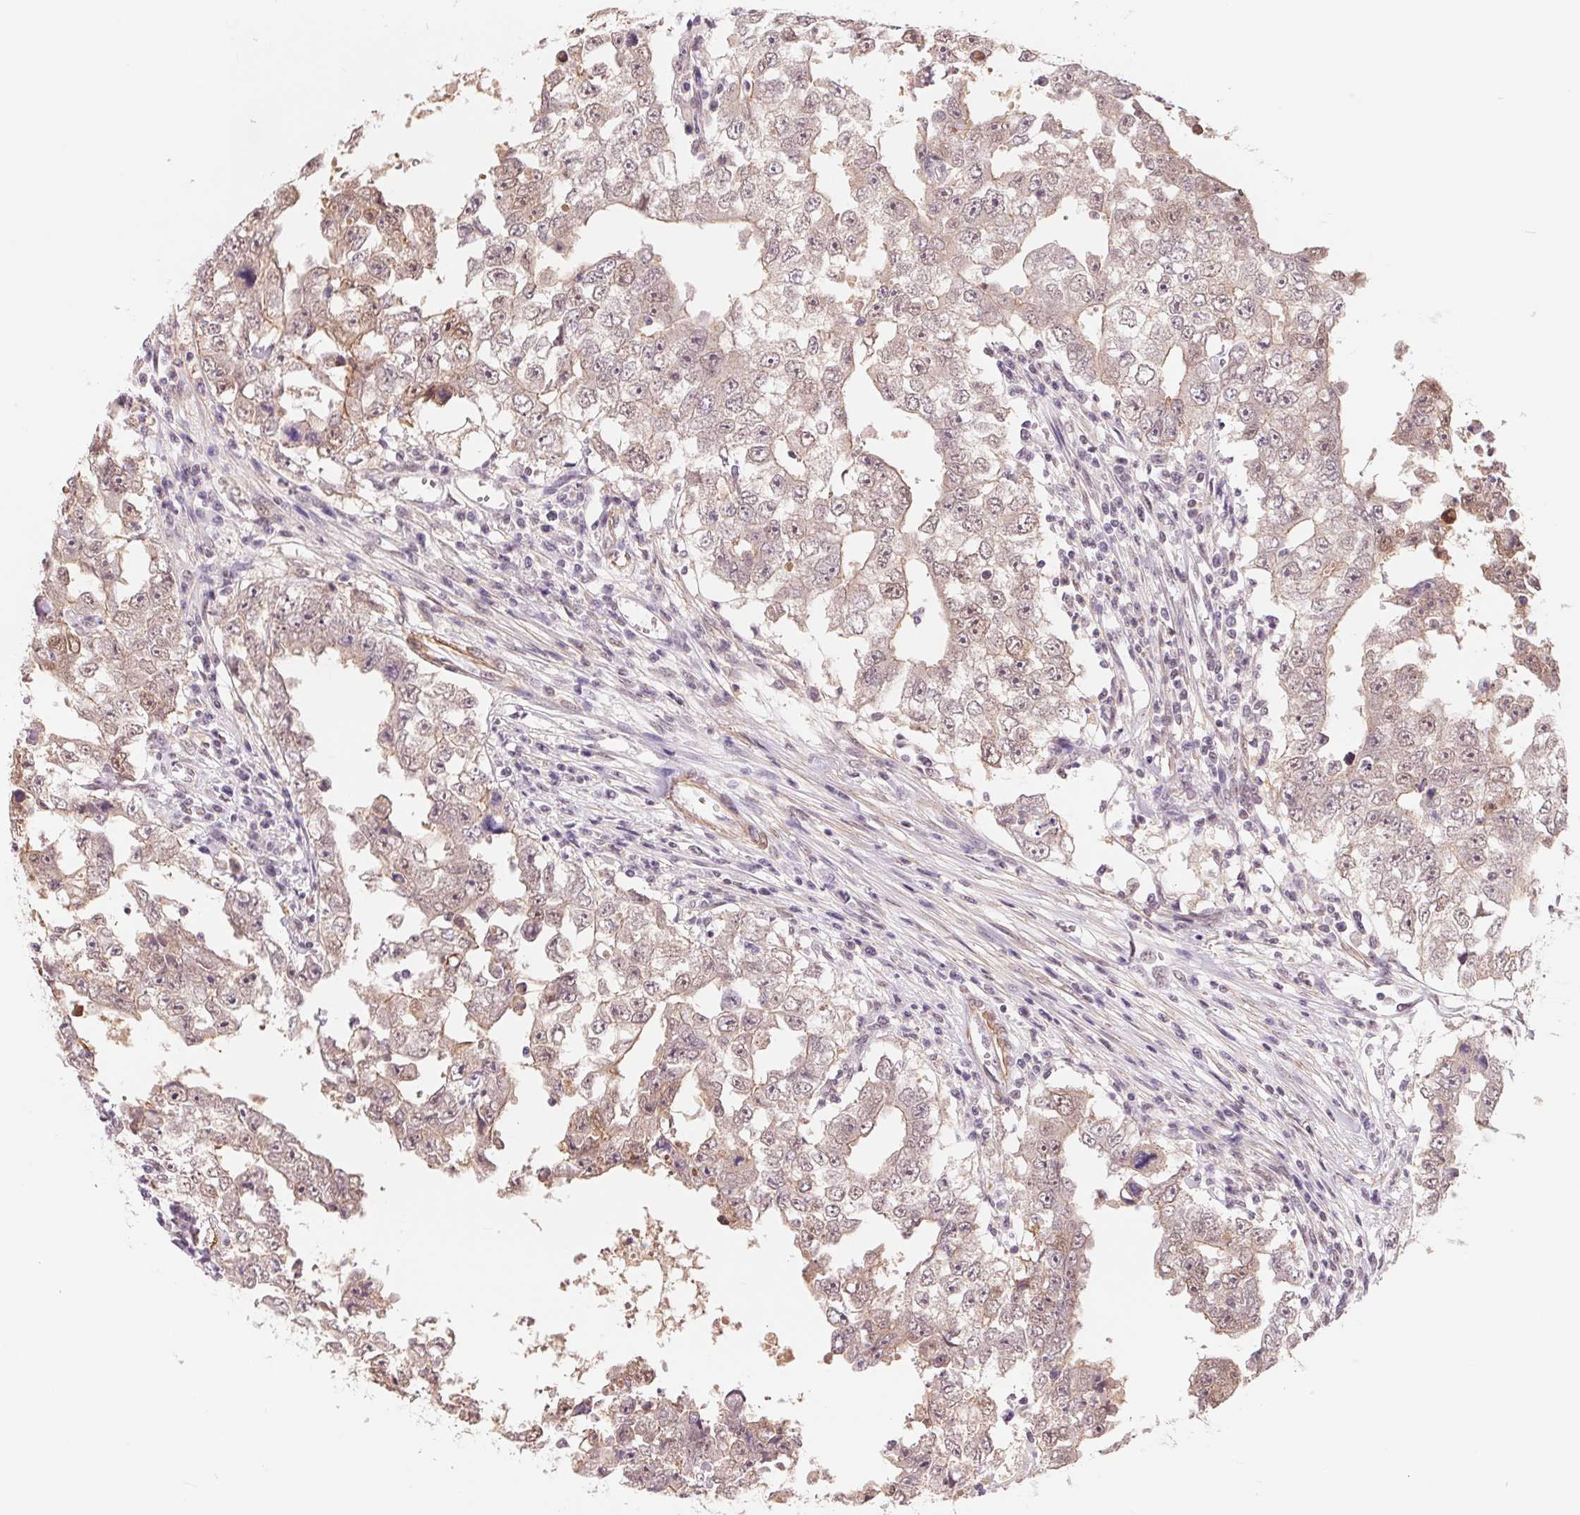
{"staining": {"intensity": "weak", "quantity": ">75%", "location": "nuclear"}, "tissue": "testis cancer", "cell_type": "Tumor cells", "image_type": "cancer", "snomed": [{"axis": "morphology", "description": "Carcinoma, Embryonal, NOS"}, {"axis": "topography", "description": "Testis"}], "caption": "The micrograph displays a brown stain indicating the presence of a protein in the nuclear of tumor cells in testis cancer.", "gene": "BCAT1", "patient": {"sex": "male", "age": 36}}